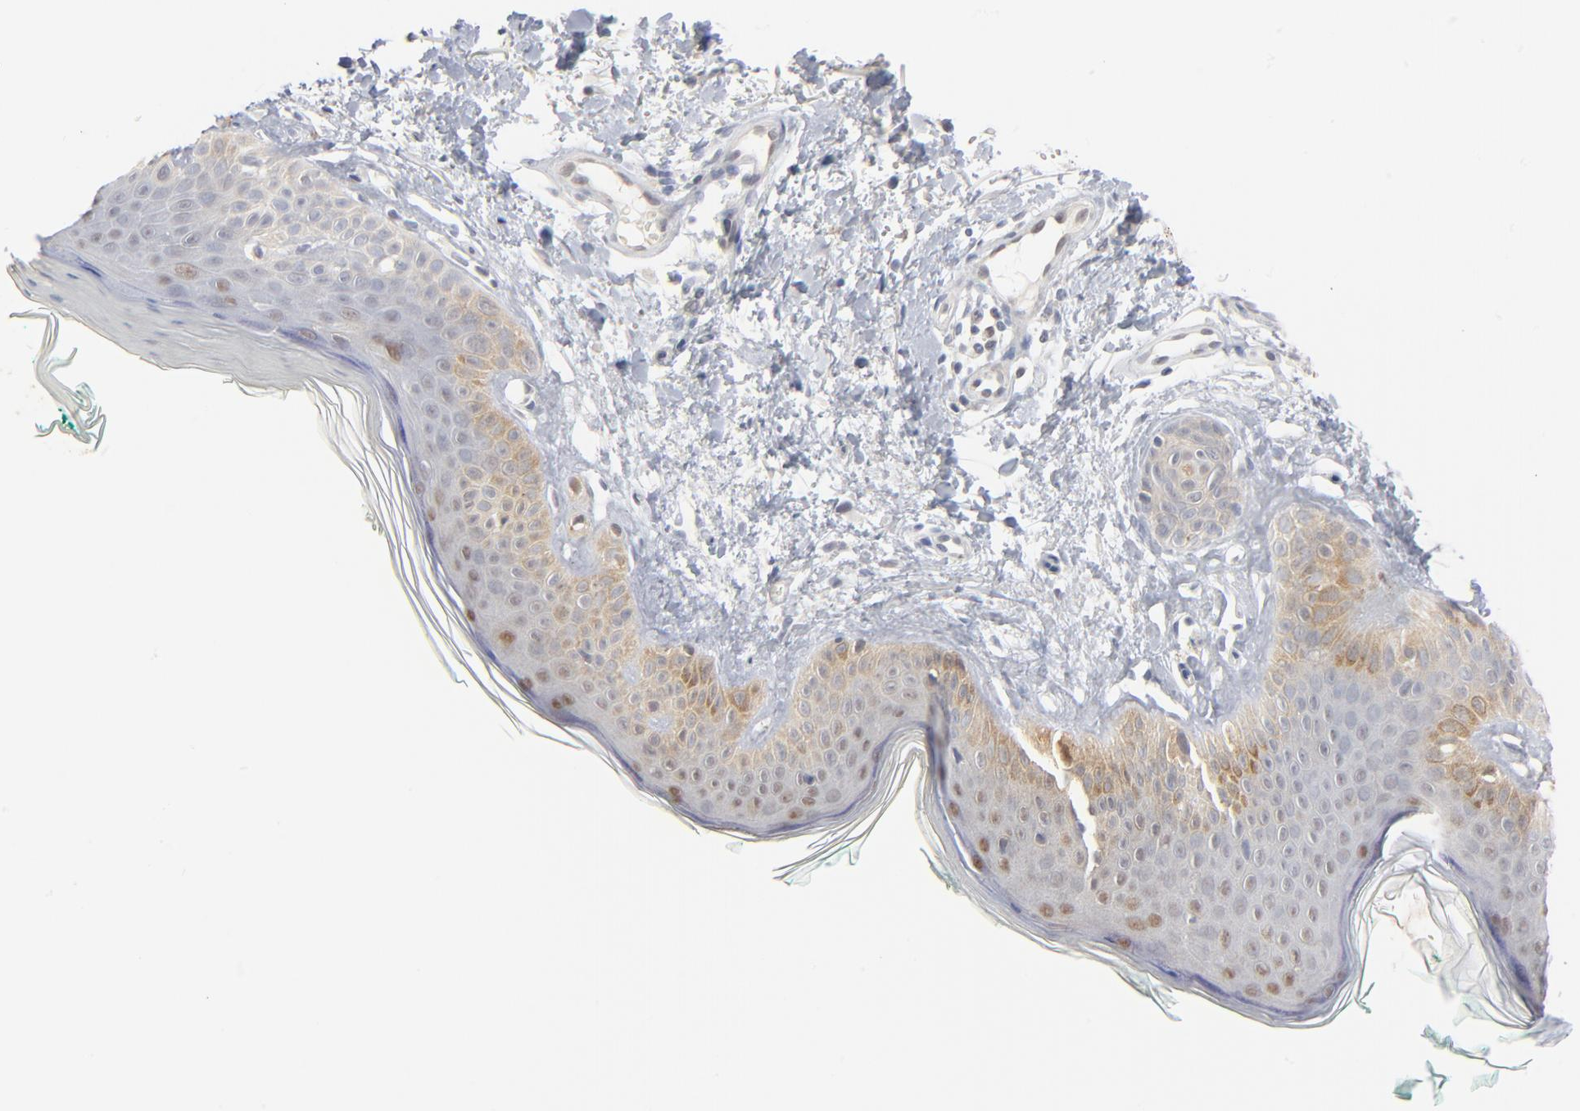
{"staining": {"intensity": "negative", "quantity": "none", "location": "none"}, "tissue": "skin", "cell_type": "Fibroblasts", "image_type": "normal", "snomed": [{"axis": "morphology", "description": "Normal tissue, NOS"}, {"axis": "topography", "description": "Skin"}], "caption": "Immunohistochemical staining of unremarkable human skin reveals no significant staining in fibroblasts.", "gene": "EPCAM", "patient": {"sex": "male", "age": 71}}